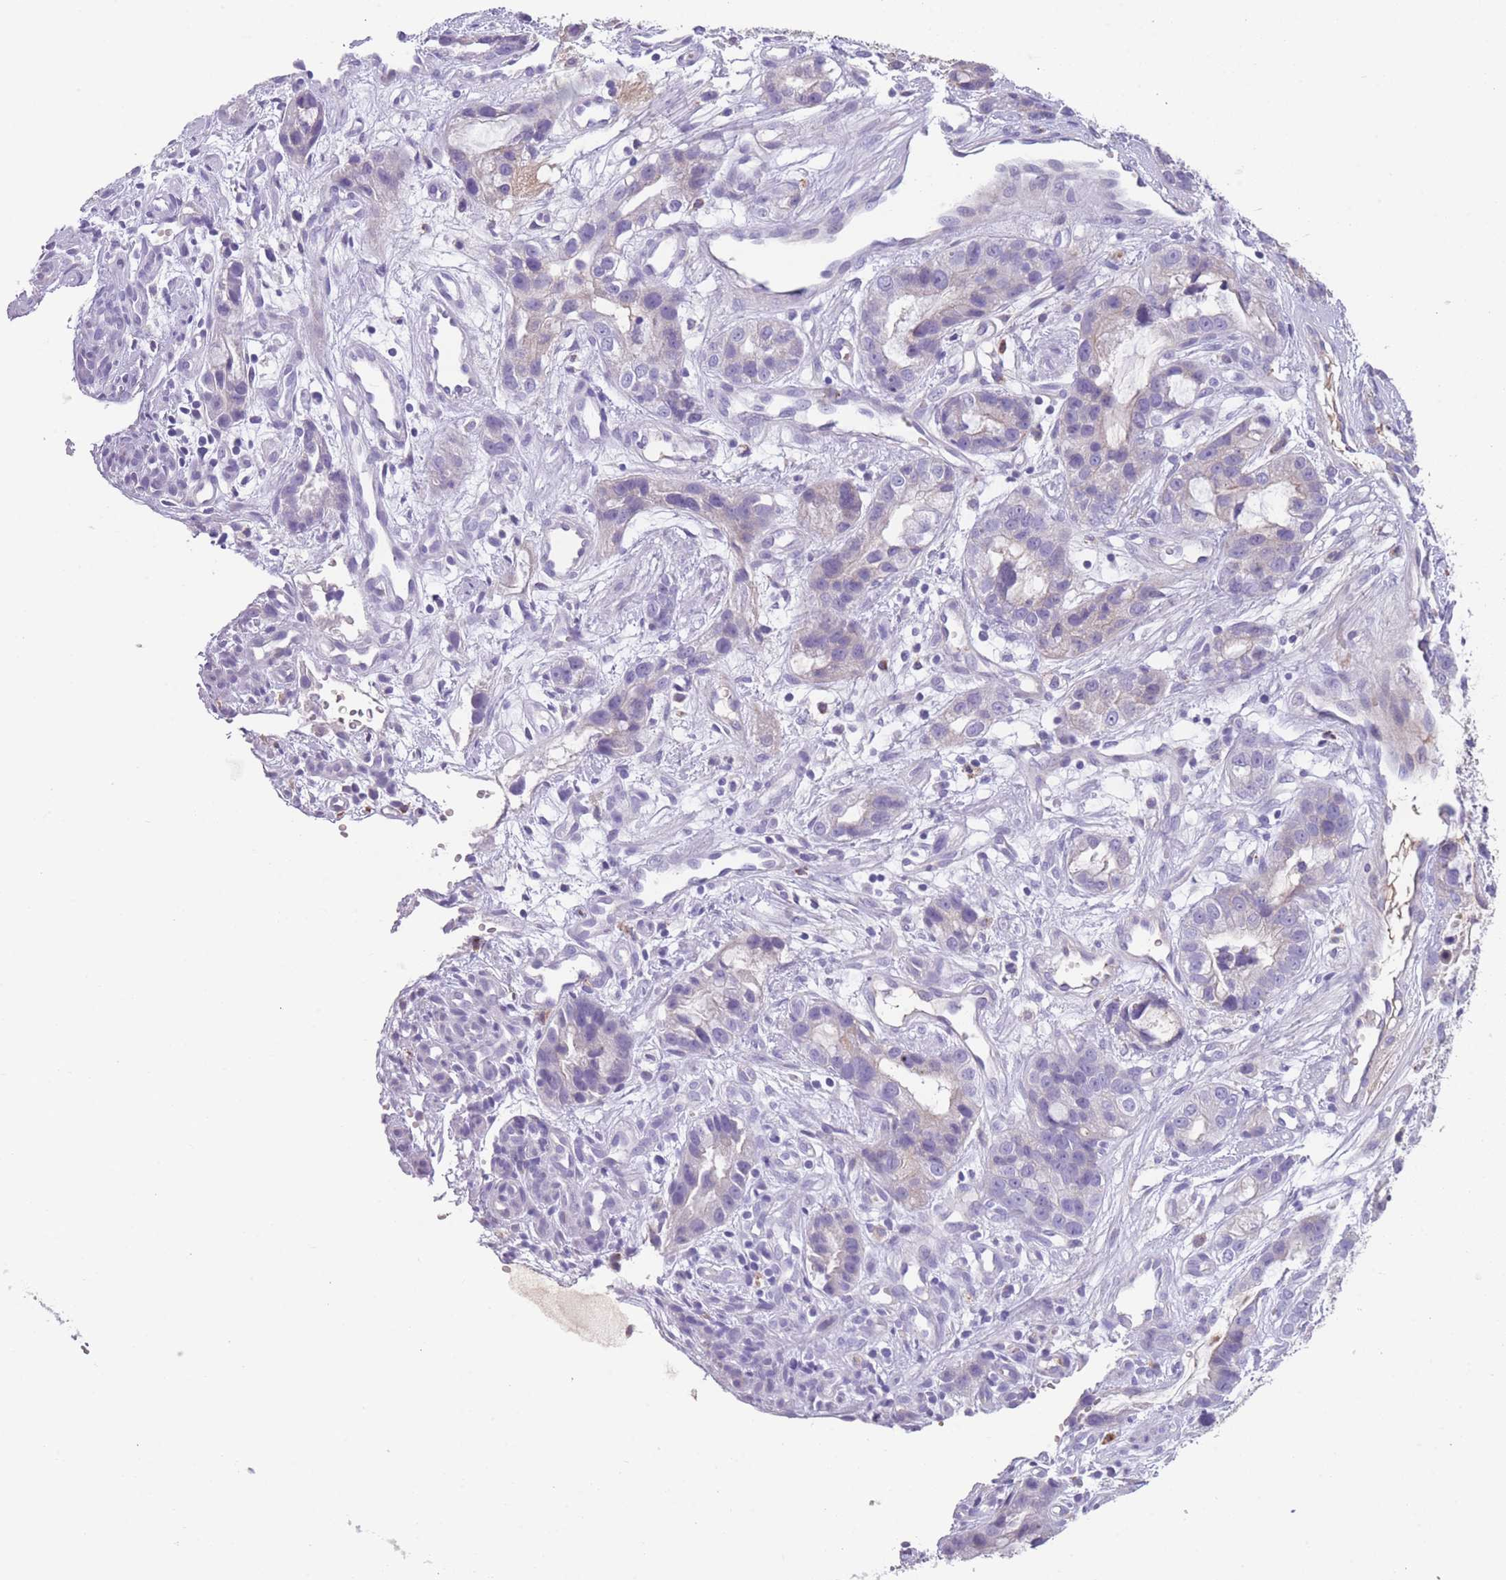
{"staining": {"intensity": "weak", "quantity": "<25%", "location": "cytoplasmic/membranous"}, "tissue": "stomach cancer", "cell_type": "Tumor cells", "image_type": "cancer", "snomed": [{"axis": "morphology", "description": "Adenocarcinoma, NOS"}, {"axis": "topography", "description": "Stomach"}], "caption": "Stomach cancer was stained to show a protein in brown. There is no significant staining in tumor cells.", "gene": "GNAT1", "patient": {"sex": "male", "age": 55}}